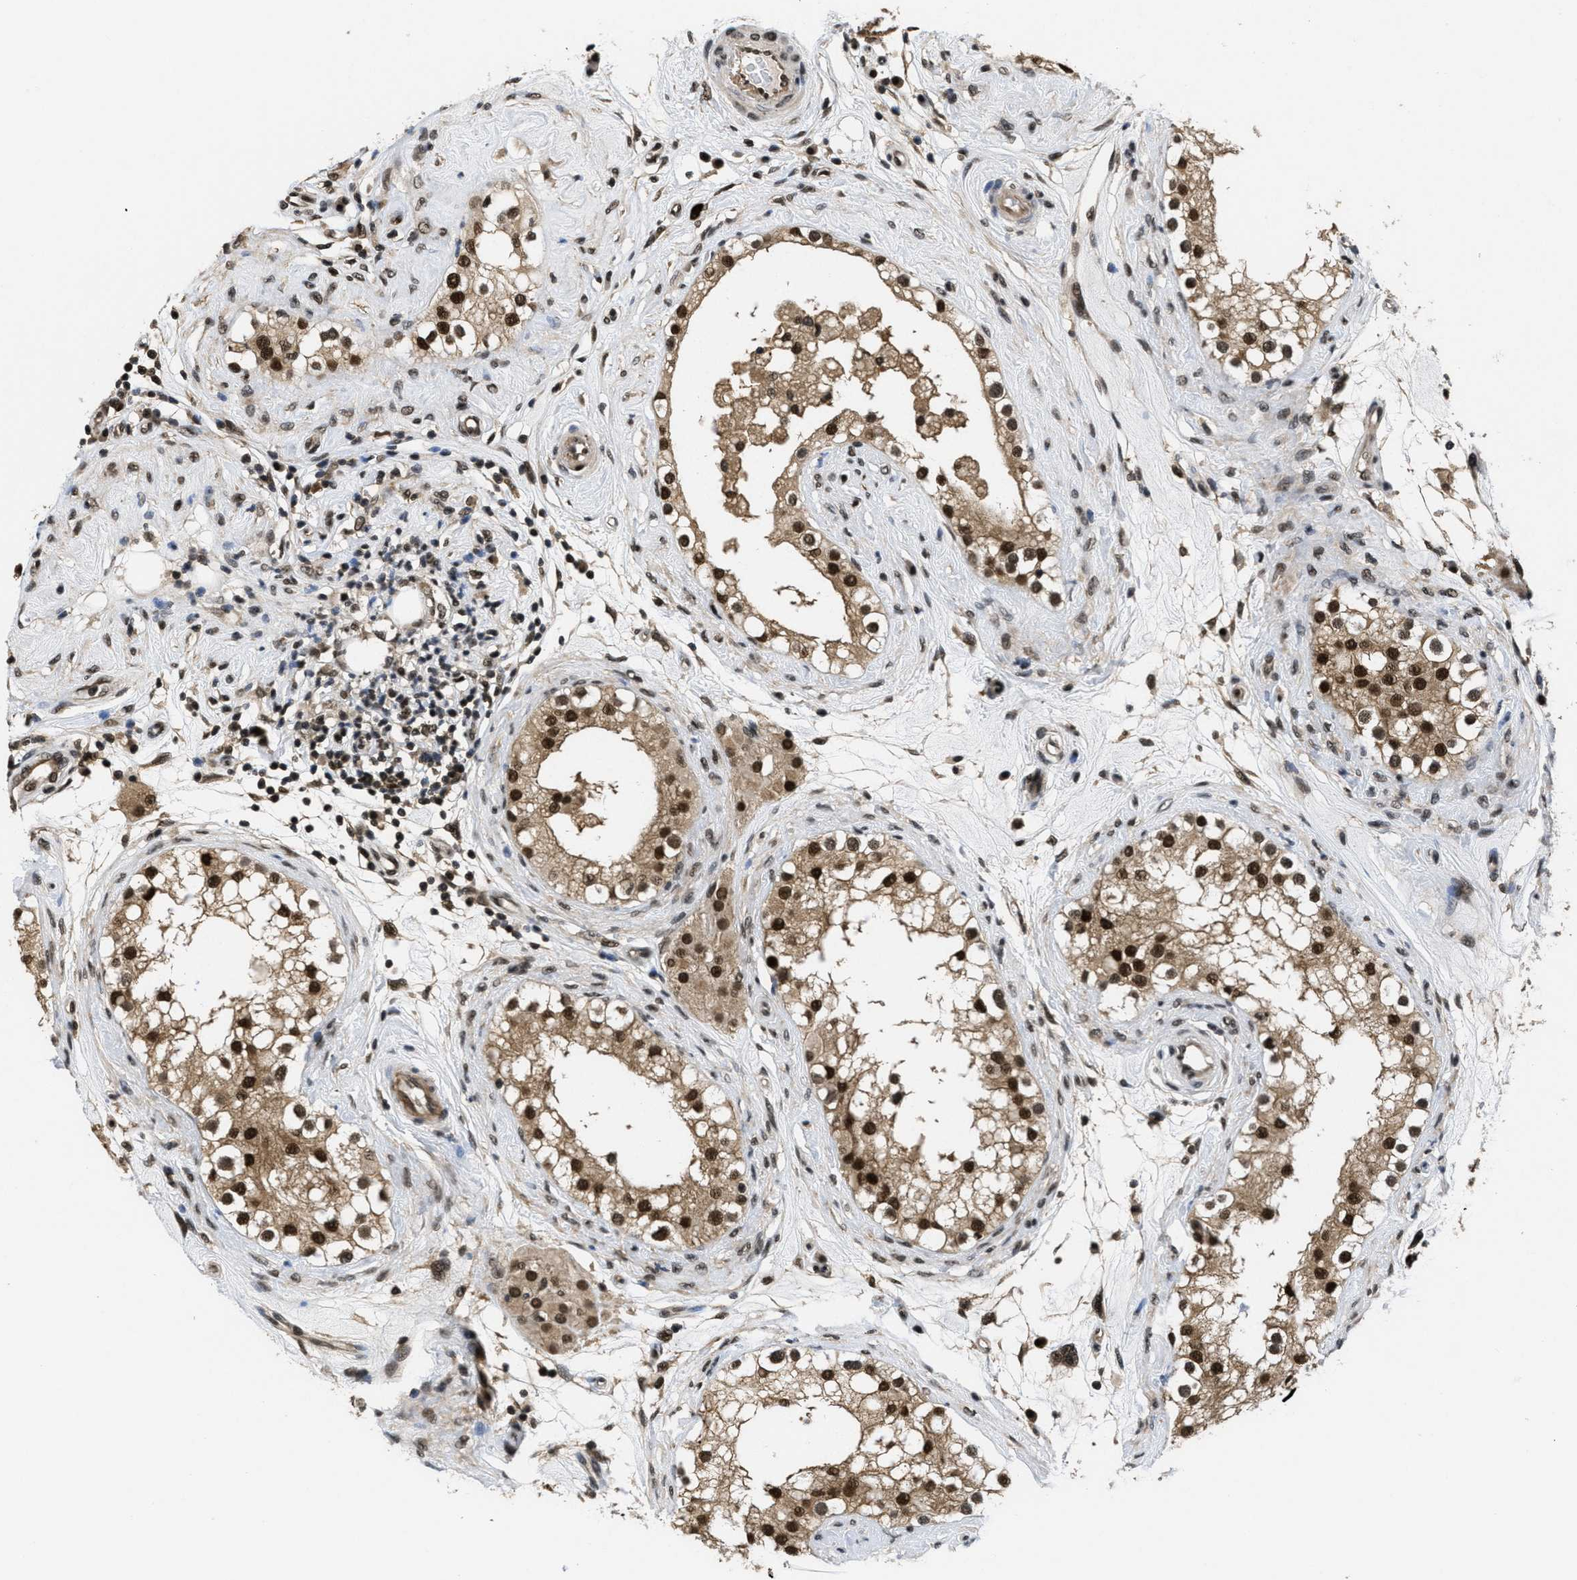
{"staining": {"intensity": "strong", "quantity": ">75%", "location": "cytoplasmic/membranous,nuclear"}, "tissue": "epididymis", "cell_type": "Glandular cells", "image_type": "normal", "snomed": [{"axis": "morphology", "description": "Normal tissue, NOS"}, {"axis": "morphology", "description": "Inflammation, NOS"}, {"axis": "topography", "description": "Epididymis"}], "caption": "Immunohistochemistry staining of unremarkable epididymis, which shows high levels of strong cytoplasmic/membranous,nuclear expression in about >75% of glandular cells indicating strong cytoplasmic/membranous,nuclear protein expression. The staining was performed using DAB (3,3'-diaminobenzidine) (brown) for protein detection and nuclei were counterstained in hematoxylin (blue).", "gene": "CUL4B", "patient": {"sex": "male", "age": 84}}